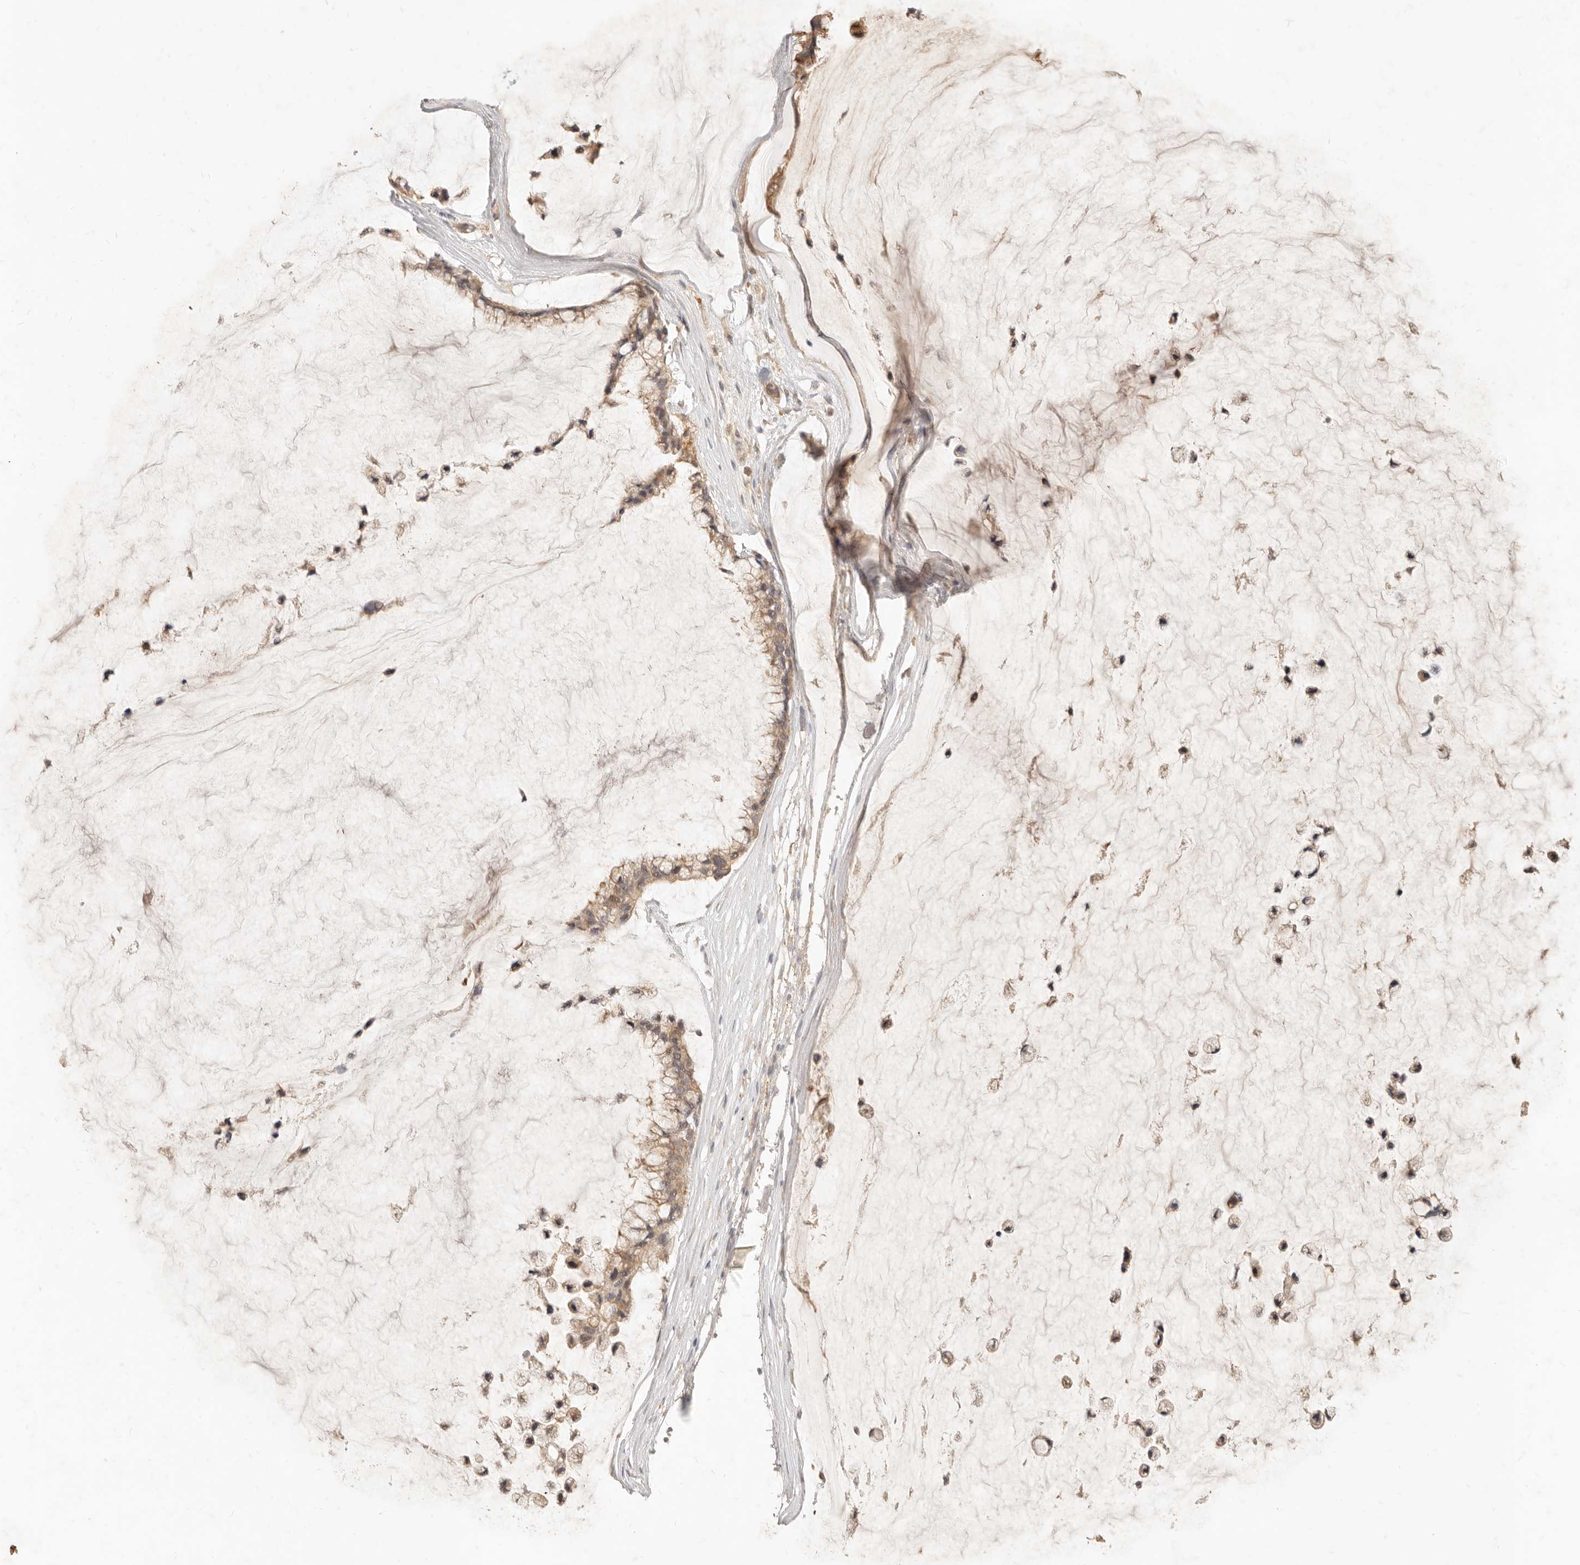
{"staining": {"intensity": "weak", "quantity": ">75%", "location": "cytoplasmic/membranous"}, "tissue": "ovarian cancer", "cell_type": "Tumor cells", "image_type": "cancer", "snomed": [{"axis": "morphology", "description": "Cystadenocarcinoma, mucinous, NOS"}, {"axis": "topography", "description": "Ovary"}], "caption": "Immunohistochemistry photomicrograph of neoplastic tissue: ovarian cancer stained using IHC exhibits low levels of weak protein expression localized specifically in the cytoplasmic/membranous of tumor cells, appearing as a cytoplasmic/membranous brown color.", "gene": "TMTC2", "patient": {"sex": "female", "age": 39}}